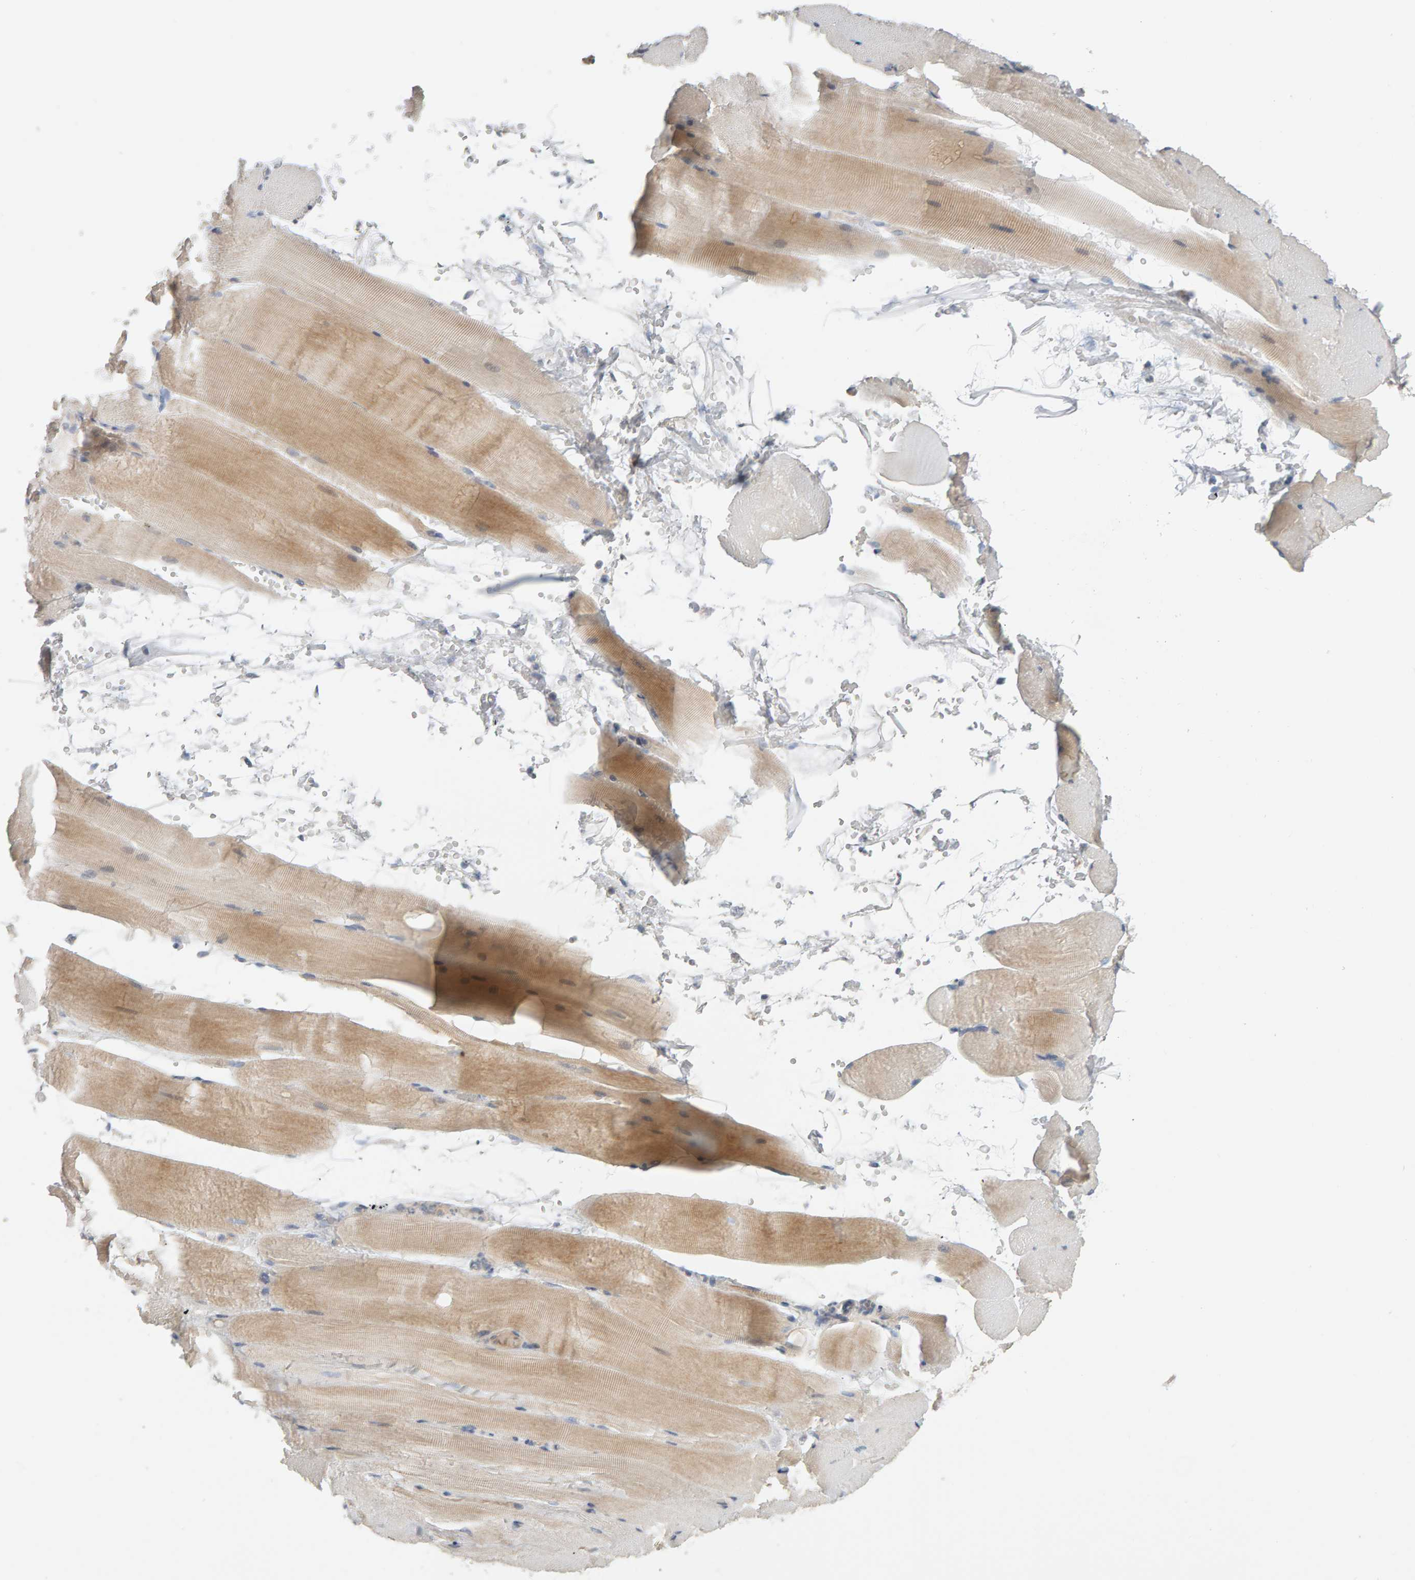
{"staining": {"intensity": "weak", "quantity": "25%-75%", "location": "cytoplasmic/membranous"}, "tissue": "skeletal muscle", "cell_type": "Myocytes", "image_type": "normal", "snomed": [{"axis": "morphology", "description": "Normal tissue, NOS"}, {"axis": "topography", "description": "Skeletal muscle"}, {"axis": "topography", "description": "Parathyroid gland"}], "caption": "Immunohistochemistry micrograph of benign skeletal muscle: skeletal muscle stained using immunohistochemistry displays low levels of weak protein expression localized specifically in the cytoplasmic/membranous of myocytes, appearing as a cytoplasmic/membranous brown color.", "gene": "GFUS", "patient": {"sex": "female", "age": 37}}